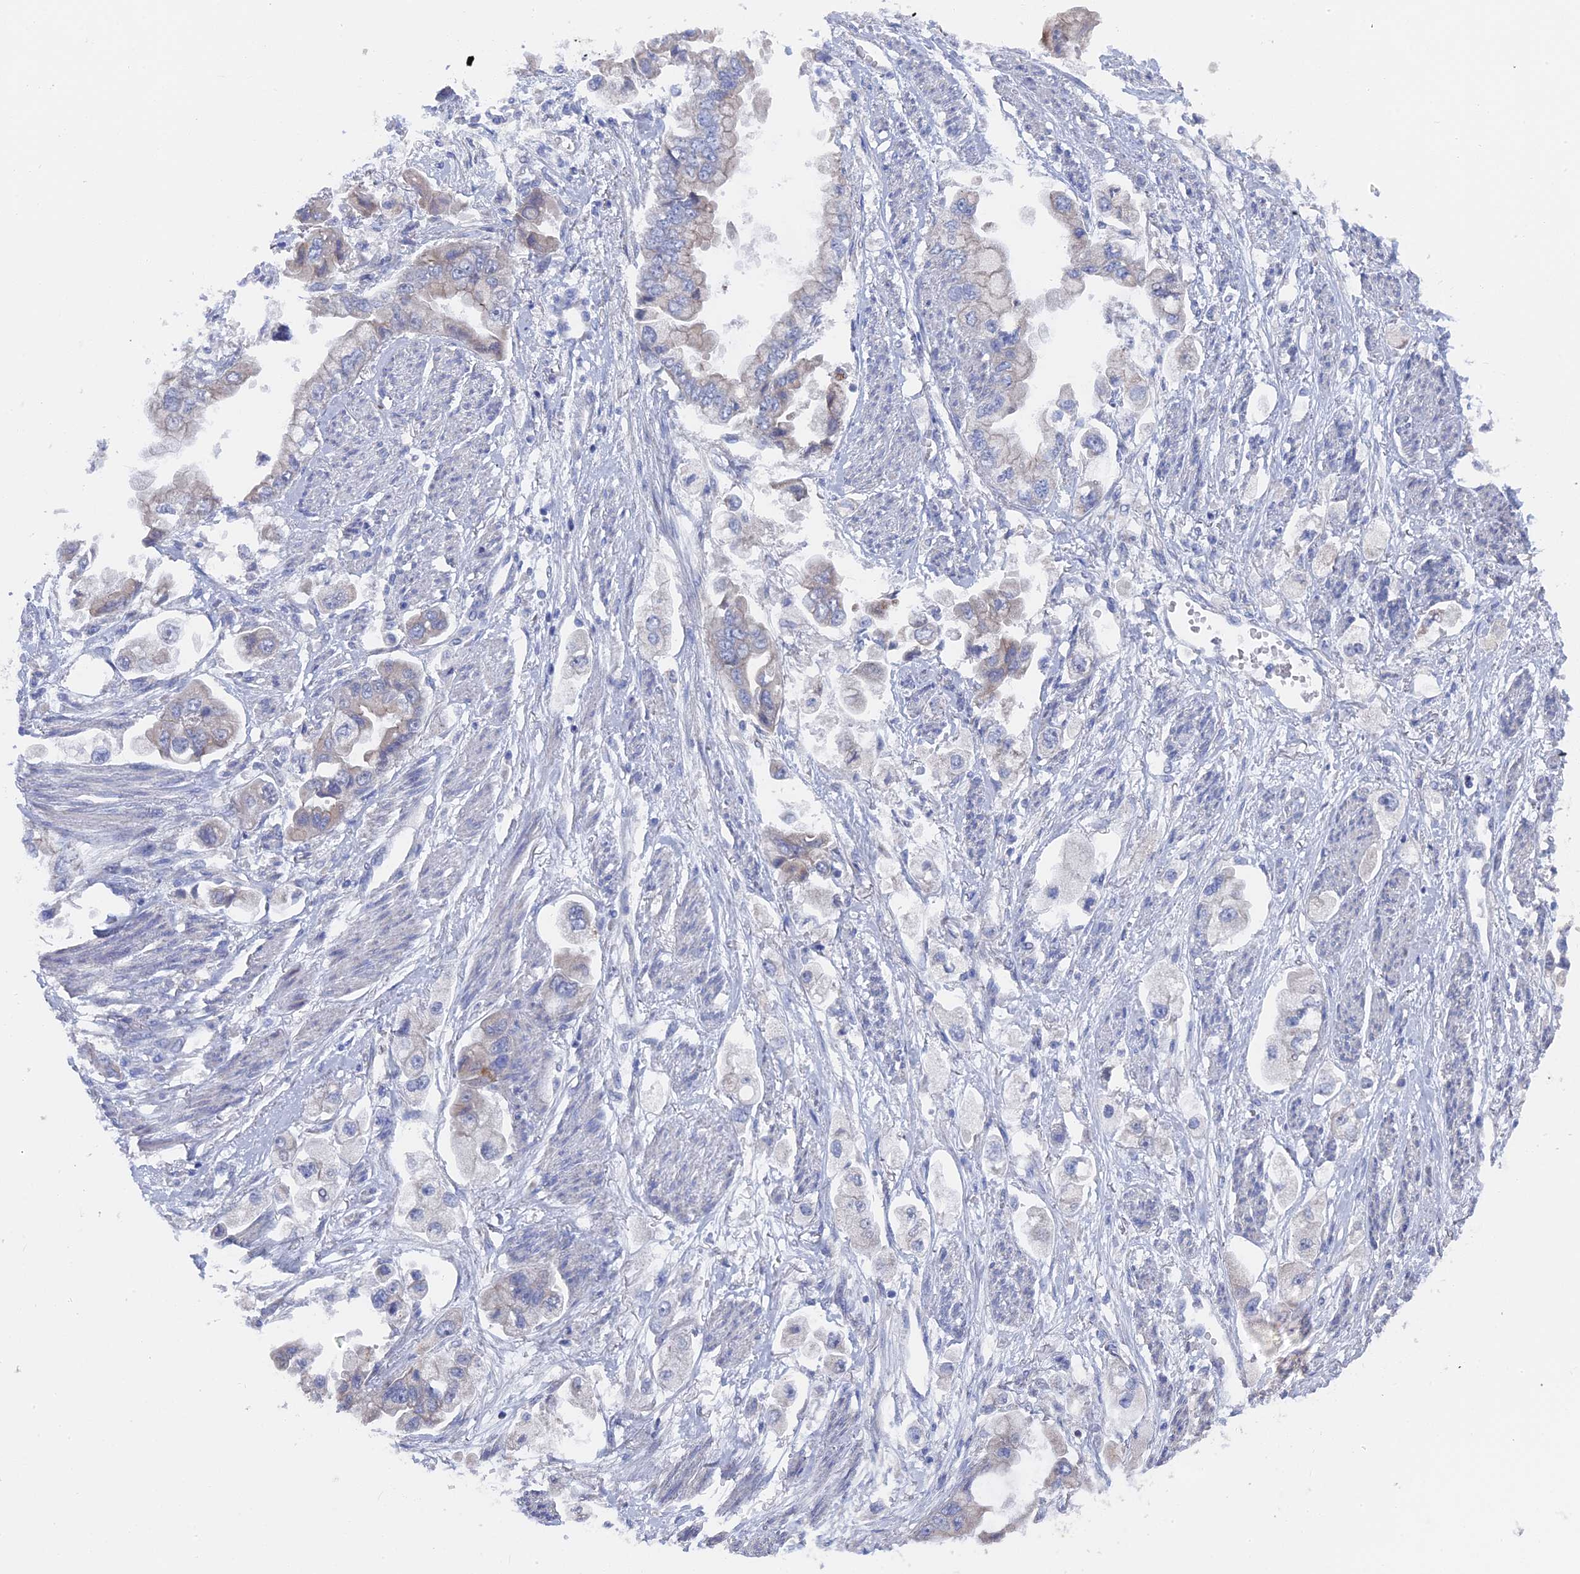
{"staining": {"intensity": "negative", "quantity": "none", "location": "none"}, "tissue": "stomach cancer", "cell_type": "Tumor cells", "image_type": "cancer", "snomed": [{"axis": "morphology", "description": "Adenocarcinoma, NOS"}, {"axis": "topography", "description": "Stomach"}], "caption": "Protein analysis of stomach cancer (adenocarcinoma) demonstrates no significant expression in tumor cells.", "gene": "TMEM161A", "patient": {"sex": "male", "age": 62}}